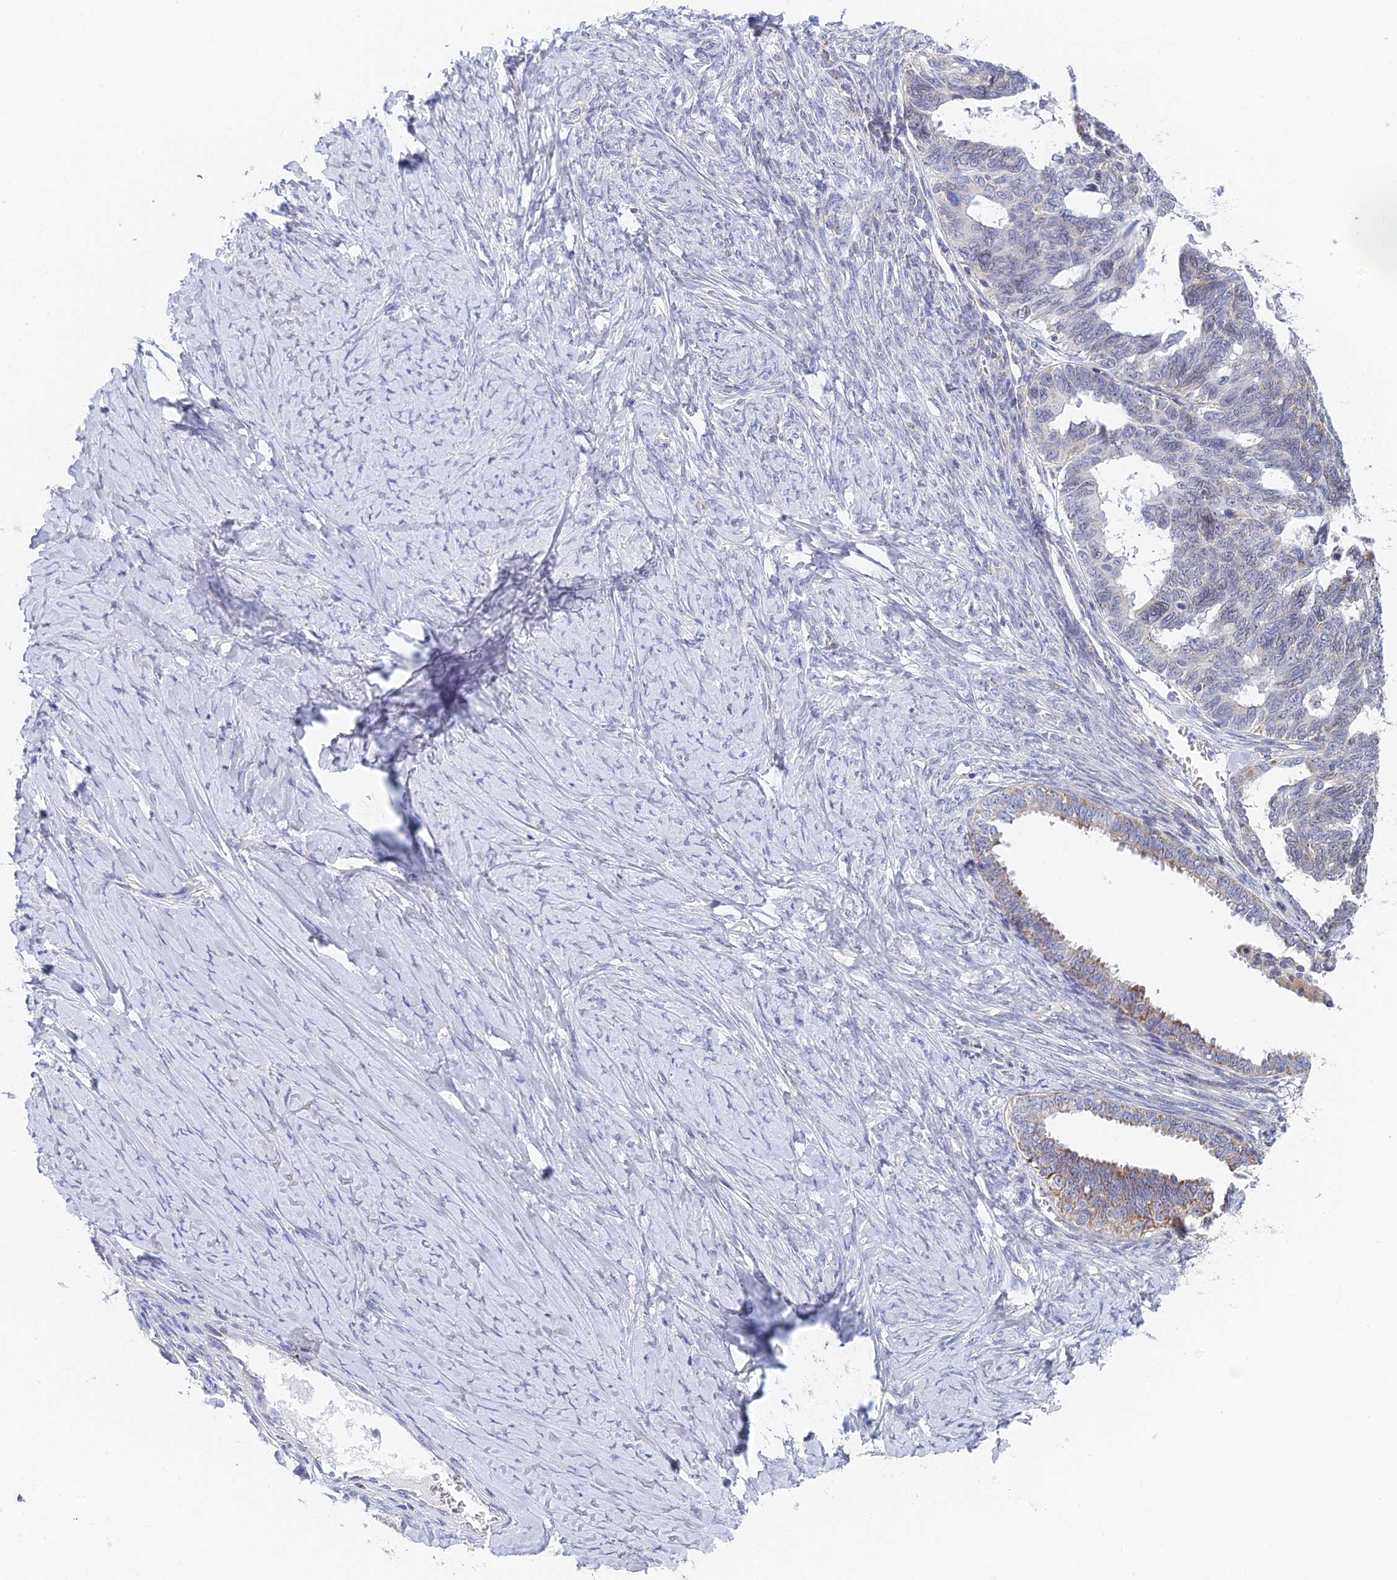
{"staining": {"intensity": "weak", "quantity": "<25%", "location": "cytoplasmic/membranous"}, "tissue": "ovarian cancer", "cell_type": "Tumor cells", "image_type": "cancer", "snomed": [{"axis": "morphology", "description": "Cystadenocarcinoma, serous, NOS"}, {"axis": "topography", "description": "Ovary"}], "caption": "High magnification brightfield microscopy of ovarian serous cystadenocarcinoma stained with DAB (brown) and counterstained with hematoxylin (blue): tumor cells show no significant staining. (Stains: DAB immunohistochemistry (IHC) with hematoxylin counter stain, Microscopy: brightfield microscopy at high magnification).", "gene": "REXO5", "patient": {"sex": "female", "age": 79}}